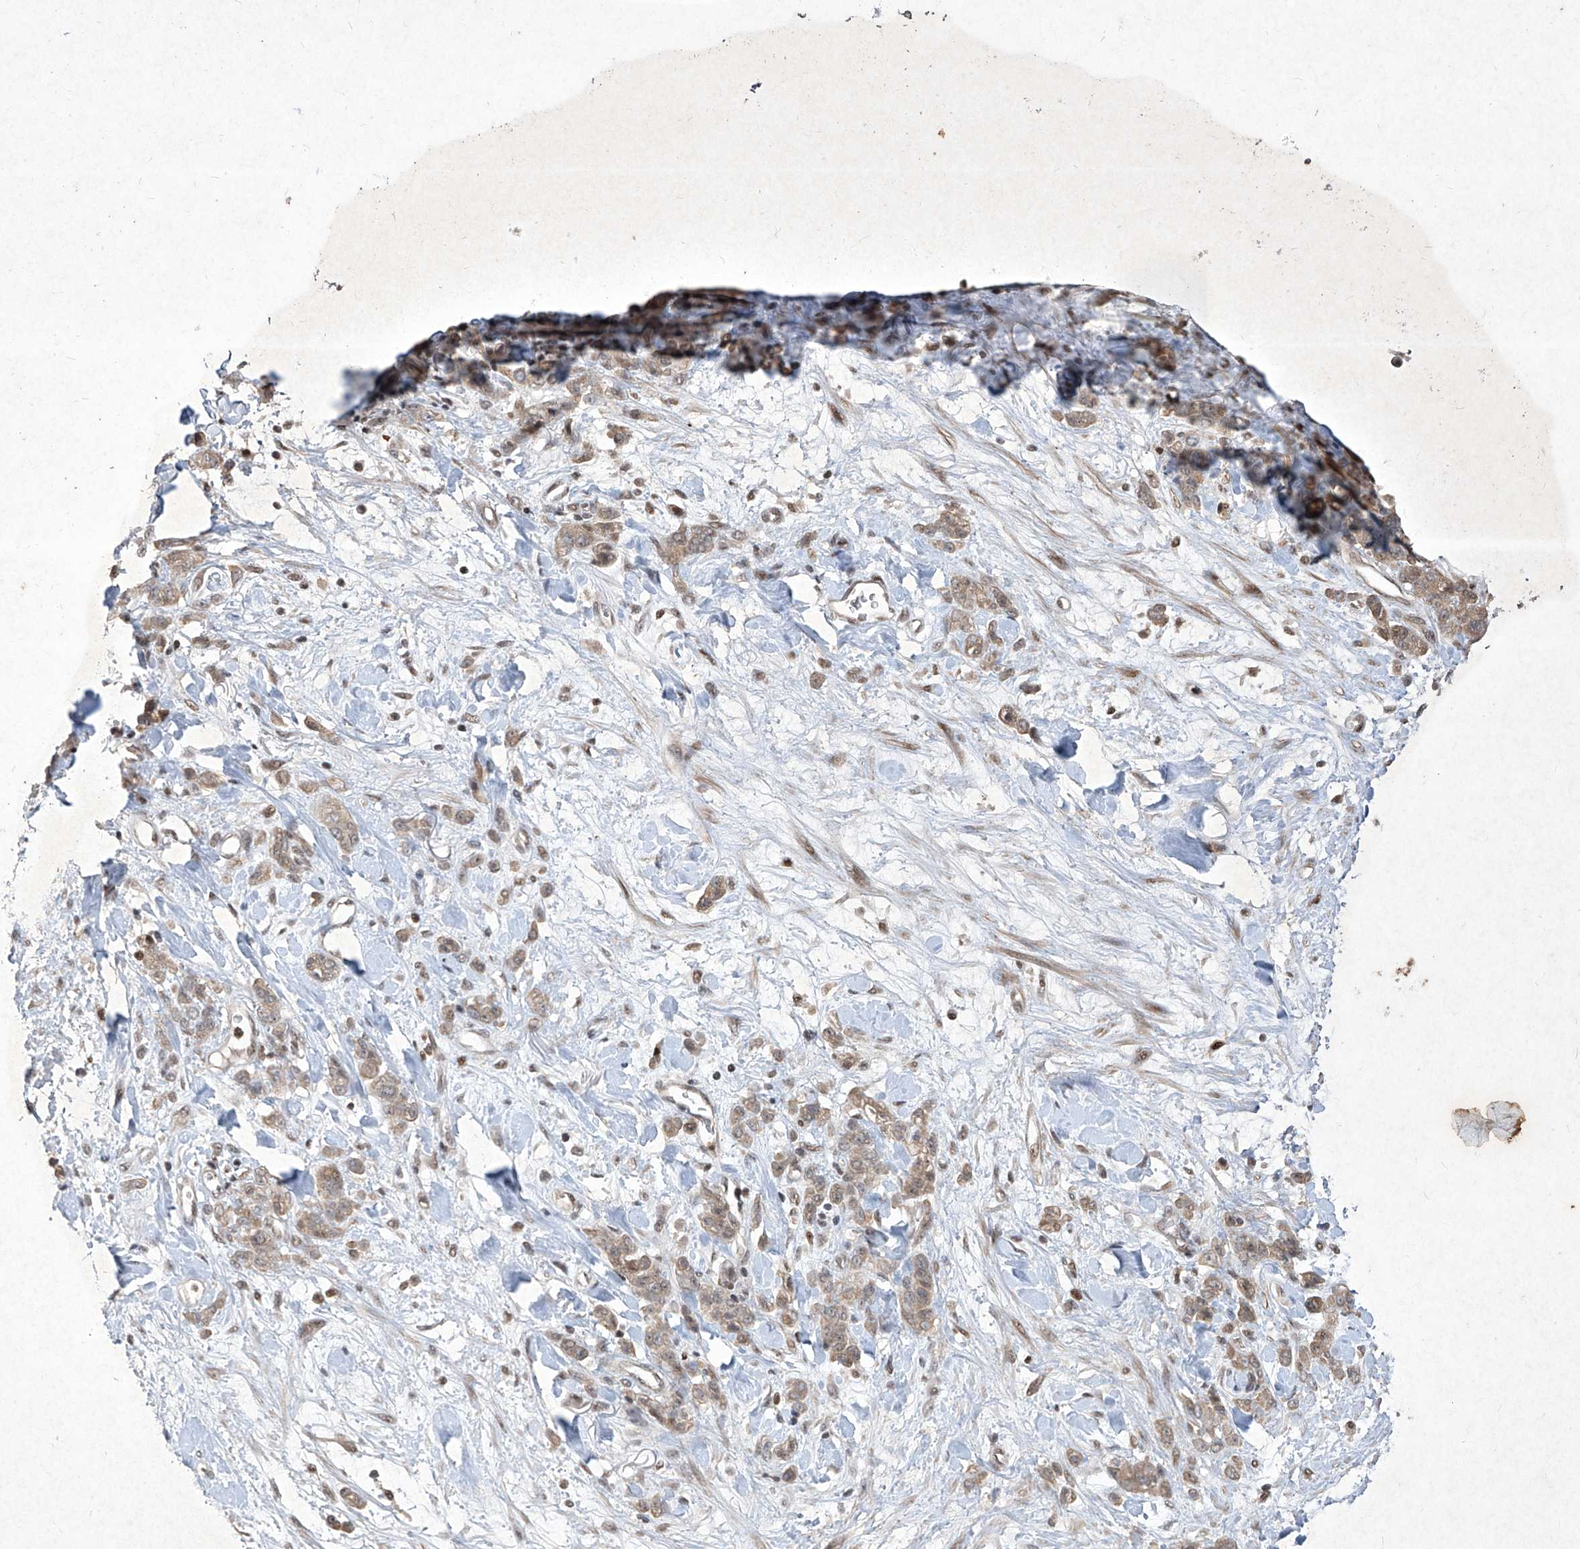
{"staining": {"intensity": "weak", "quantity": ">75%", "location": "cytoplasmic/membranous"}, "tissue": "stomach cancer", "cell_type": "Tumor cells", "image_type": "cancer", "snomed": [{"axis": "morphology", "description": "Normal tissue, NOS"}, {"axis": "morphology", "description": "Adenocarcinoma, NOS"}, {"axis": "topography", "description": "Stomach"}], "caption": "Stomach cancer stained with a brown dye demonstrates weak cytoplasmic/membranous positive positivity in about >75% of tumor cells.", "gene": "IRF2", "patient": {"sex": "male", "age": 82}}